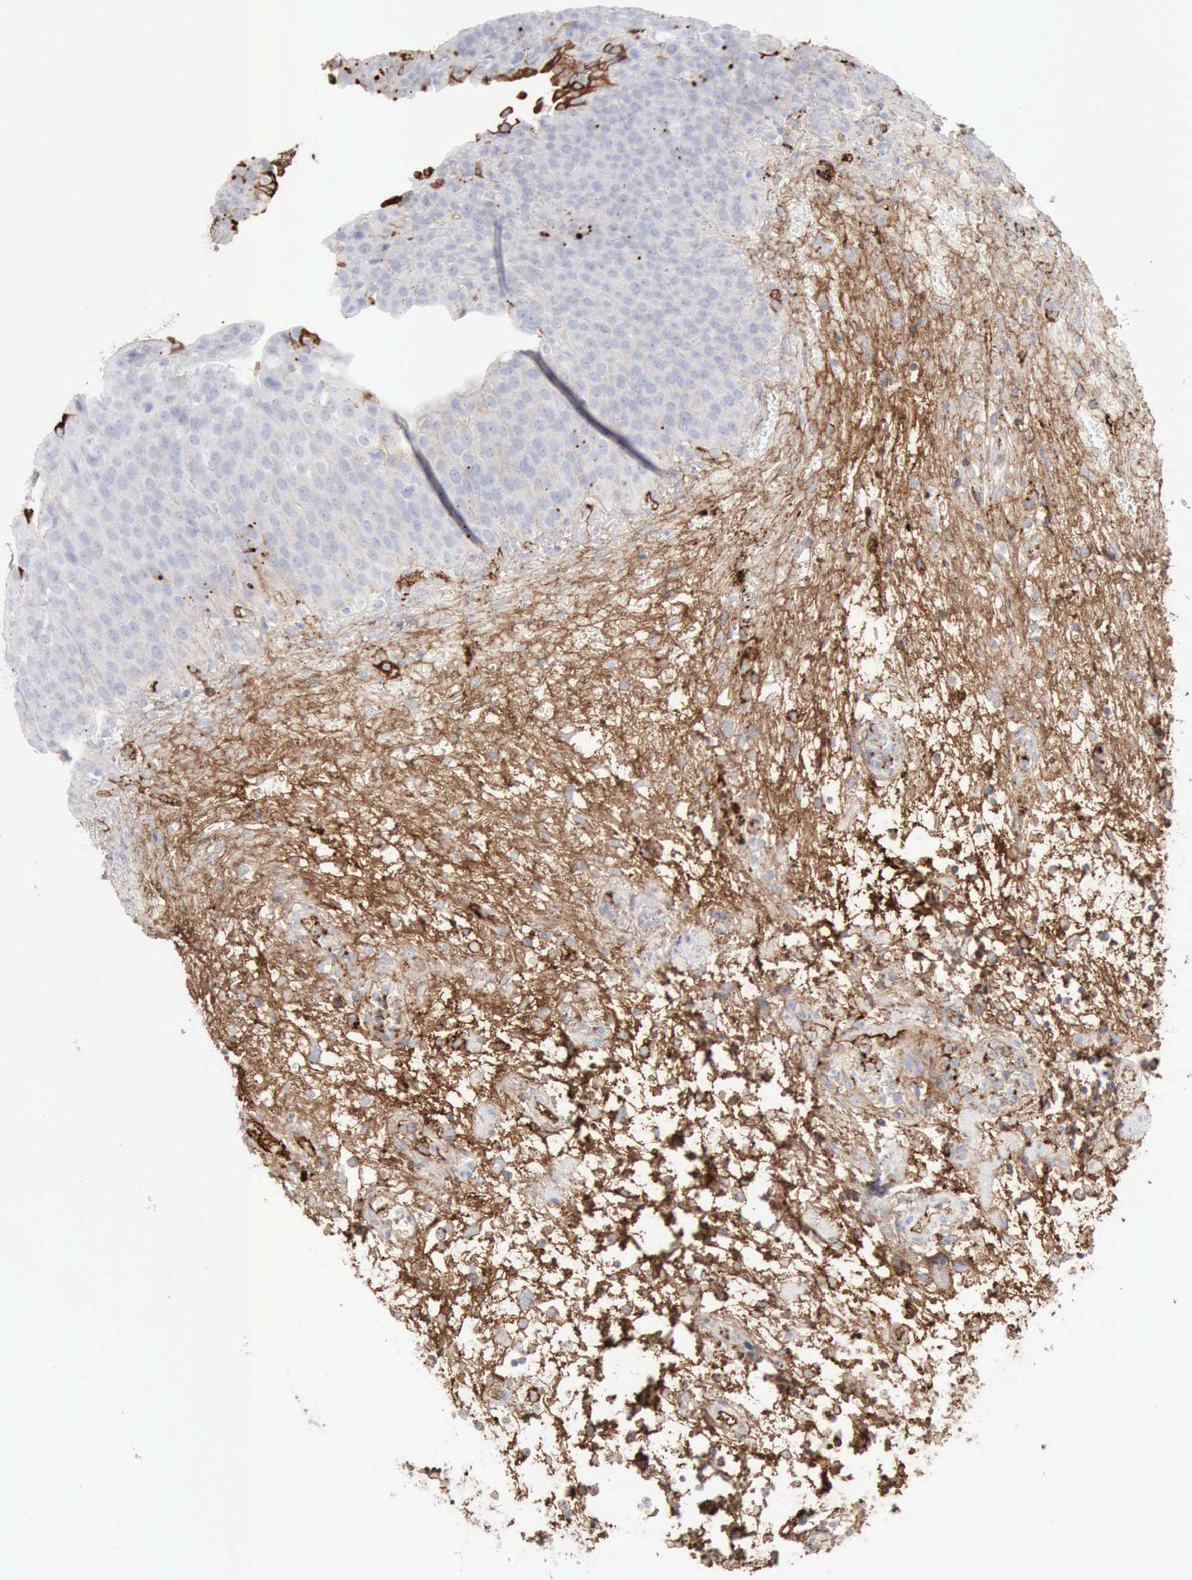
{"staining": {"intensity": "moderate", "quantity": "<25%", "location": "cytoplasmic/membranous"}, "tissue": "urinary bladder", "cell_type": "Urothelial cells", "image_type": "normal", "snomed": [{"axis": "morphology", "description": "Normal tissue, NOS"}, {"axis": "topography", "description": "Smooth muscle"}, {"axis": "topography", "description": "Urinary bladder"}], "caption": "Urothelial cells show moderate cytoplasmic/membranous staining in approximately <25% of cells in normal urinary bladder. (Brightfield microscopy of DAB IHC at high magnification).", "gene": "C4BPA", "patient": {"sex": "male", "age": 35}}